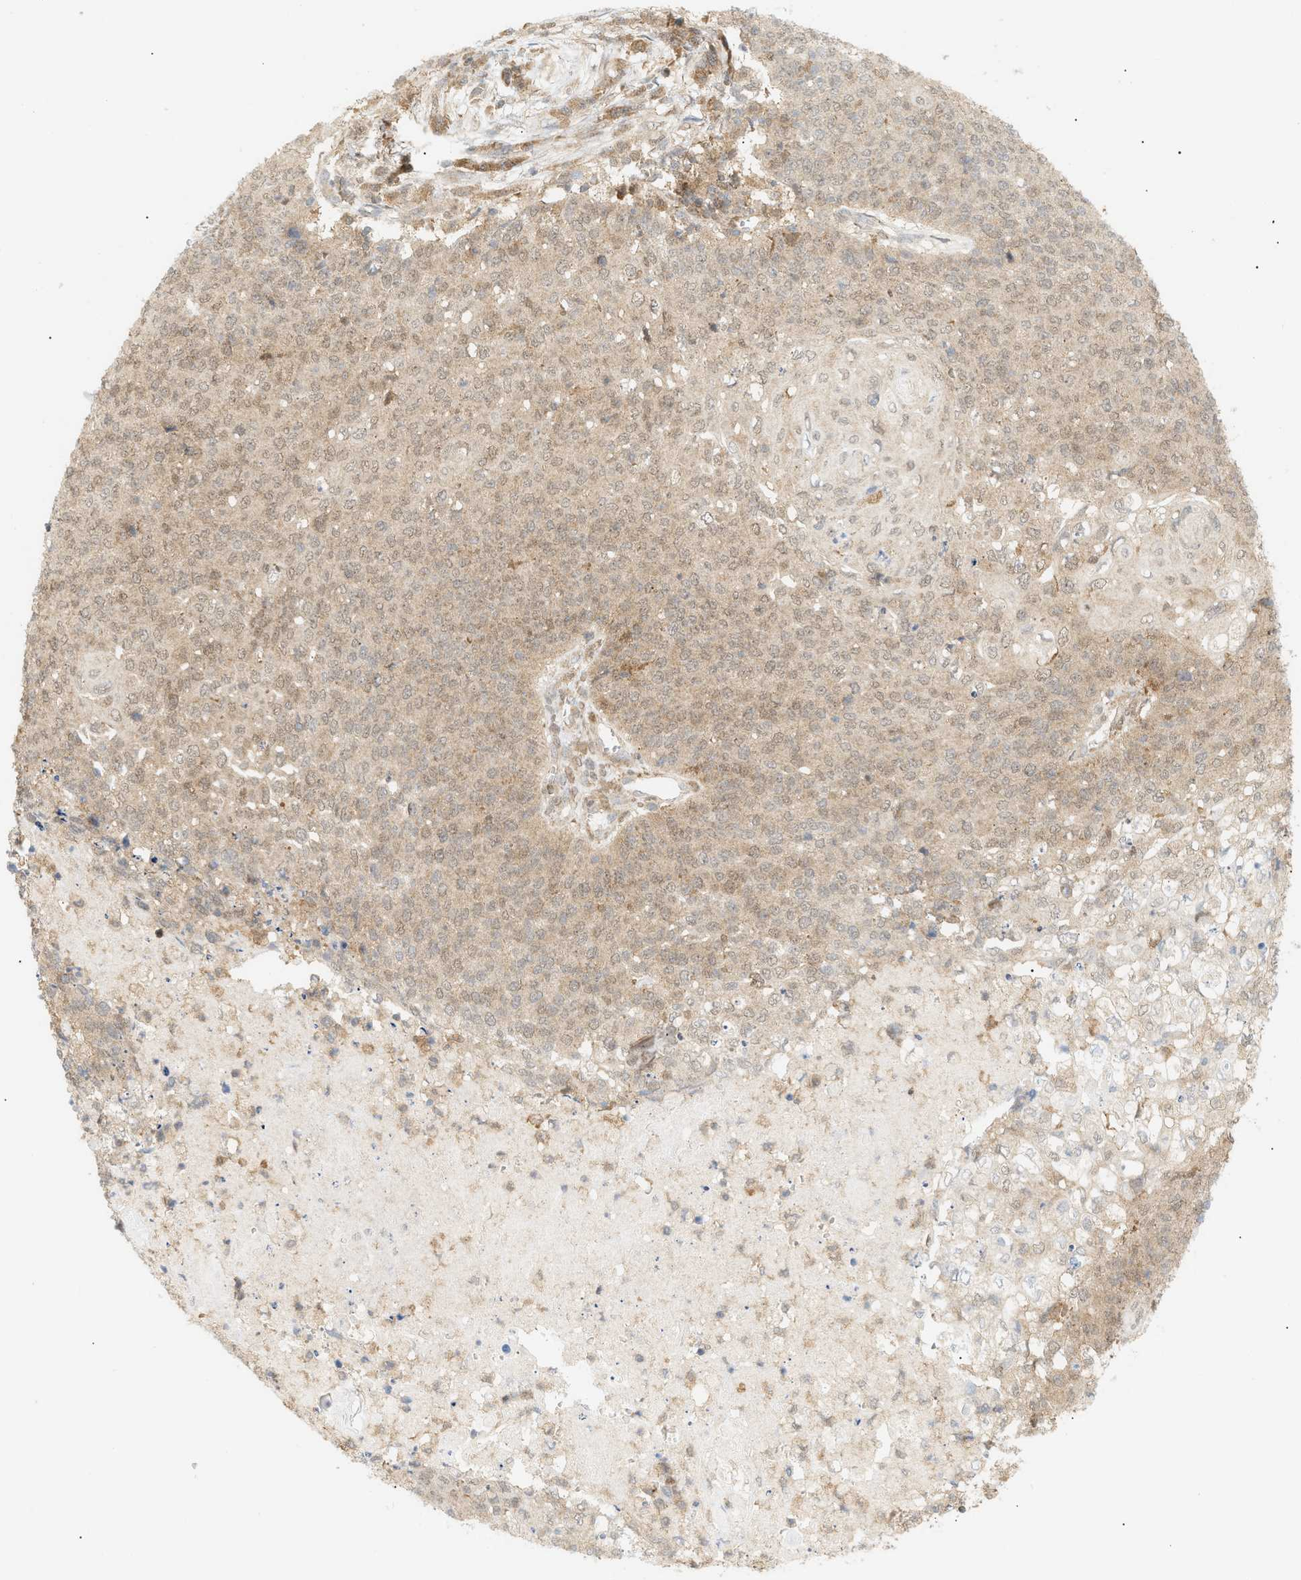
{"staining": {"intensity": "weak", "quantity": ">75%", "location": "cytoplasmic/membranous,nuclear"}, "tissue": "cervical cancer", "cell_type": "Tumor cells", "image_type": "cancer", "snomed": [{"axis": "morphology", "description": "Squamous cell carcinoma, NOS"}, {"axis": "topography", "description": "Cervix"}], "caption": "The immunohistochemical stain shows weak cytoplasmic/membranous and nuclear expression in tumor cells of cervical cancer (squamous cell carcinoma) tissue.", "gene": "SHC1", "patient": {"sex": "female", "age": 39}}